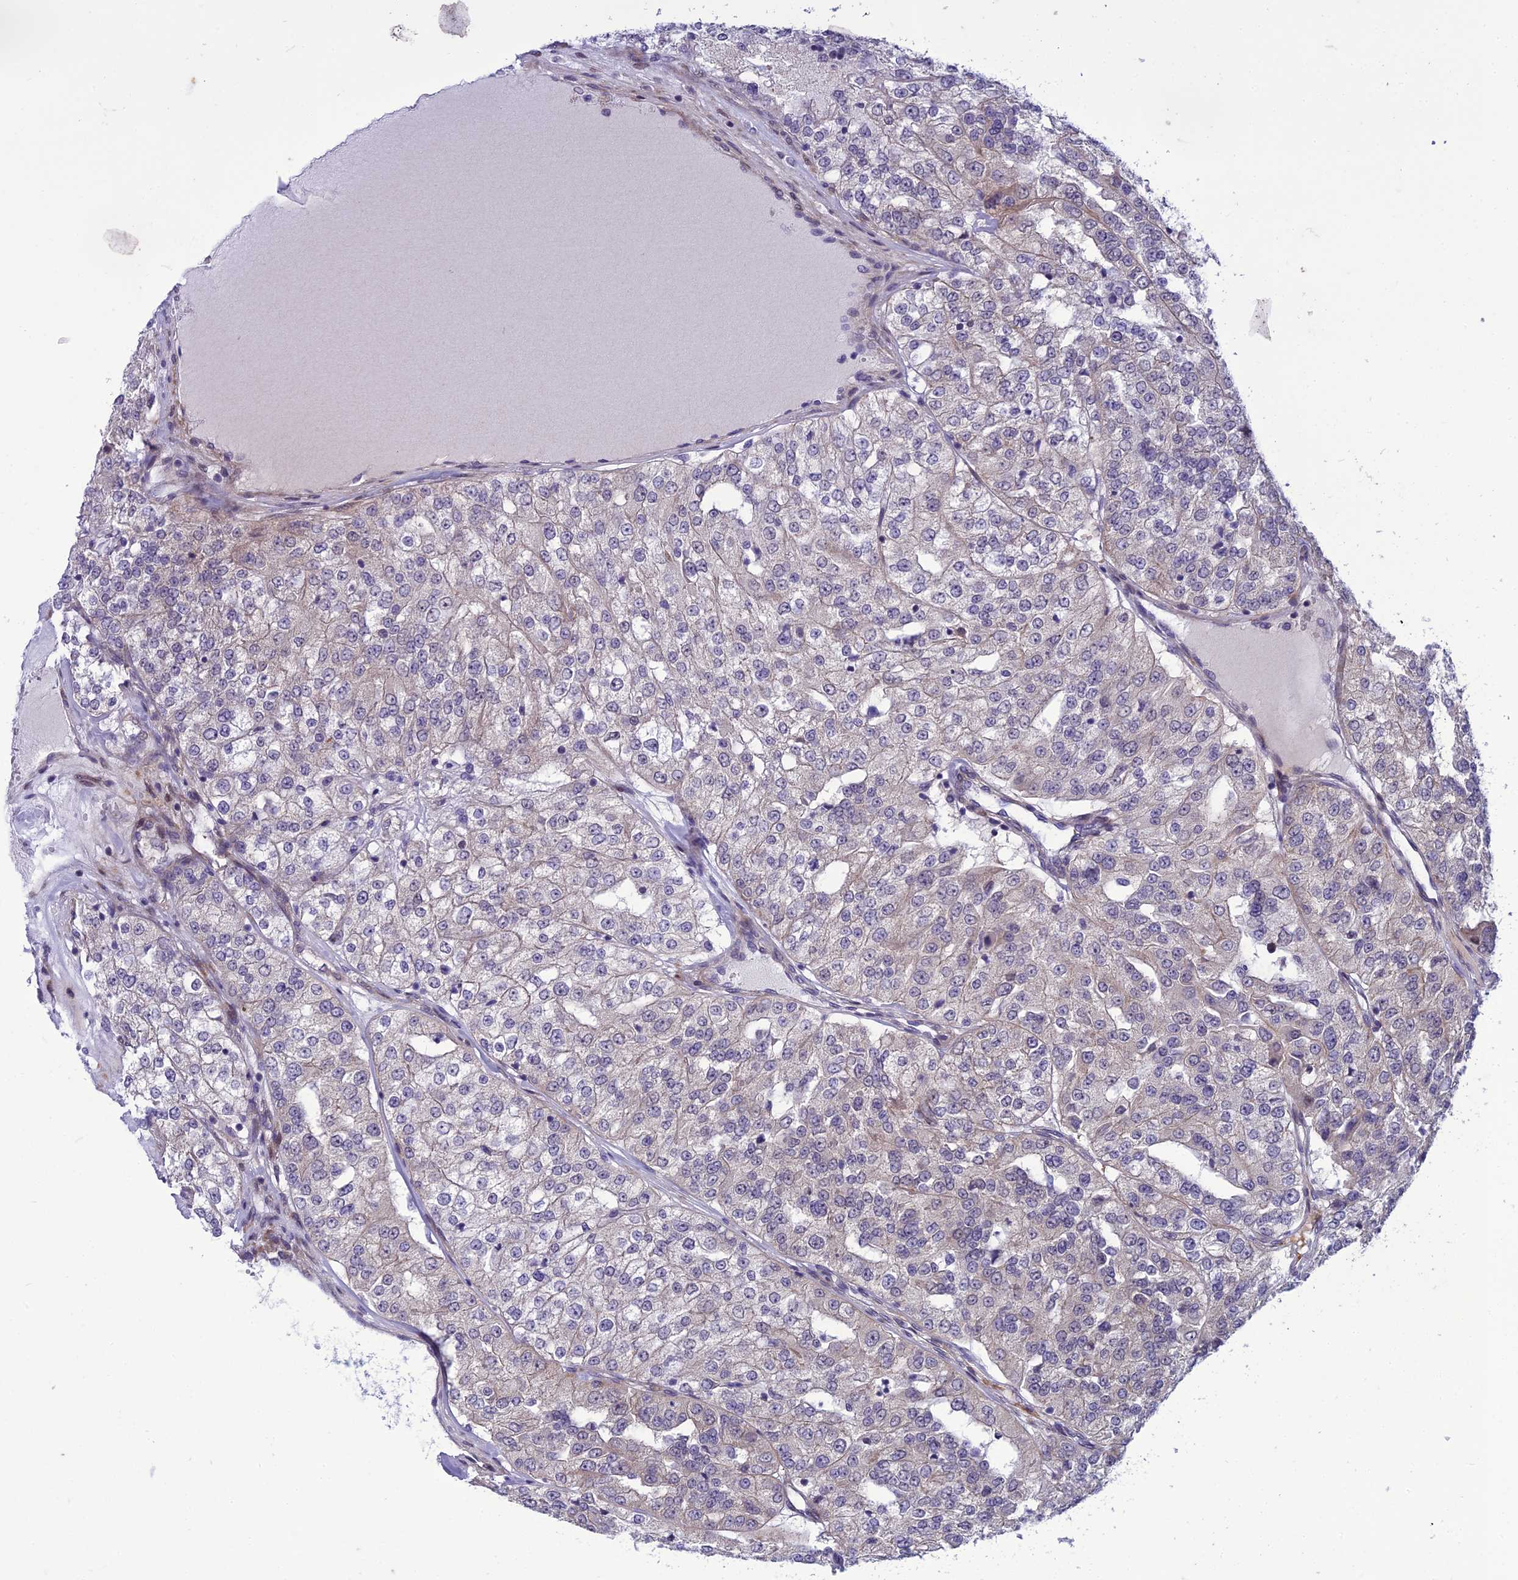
{"staining": {"intensity": "negative", "quantity": "none", "location": "none"}, "tissue": "renal cancer", "cell_type": "Tumor cells", "image_type": "cancer", "snomed": [{"axis": "morphology", "description": "Adenocarcinoma, NOS"}, {"axis": "topography", "description": "Kidney"}], "caption": "Immunohistochemistry micrograph of human renal adenocarcinoma stained for a protein (brown), which demonstrates no expression in tumor cells. The staining was performed using DAB to visualize the protein expression in brown, while the nuclei were stained in blue with hematoxylin (Magnification: 20x).", "gene": "GAB4", "patient": {"sex": "female", "age": 63}}